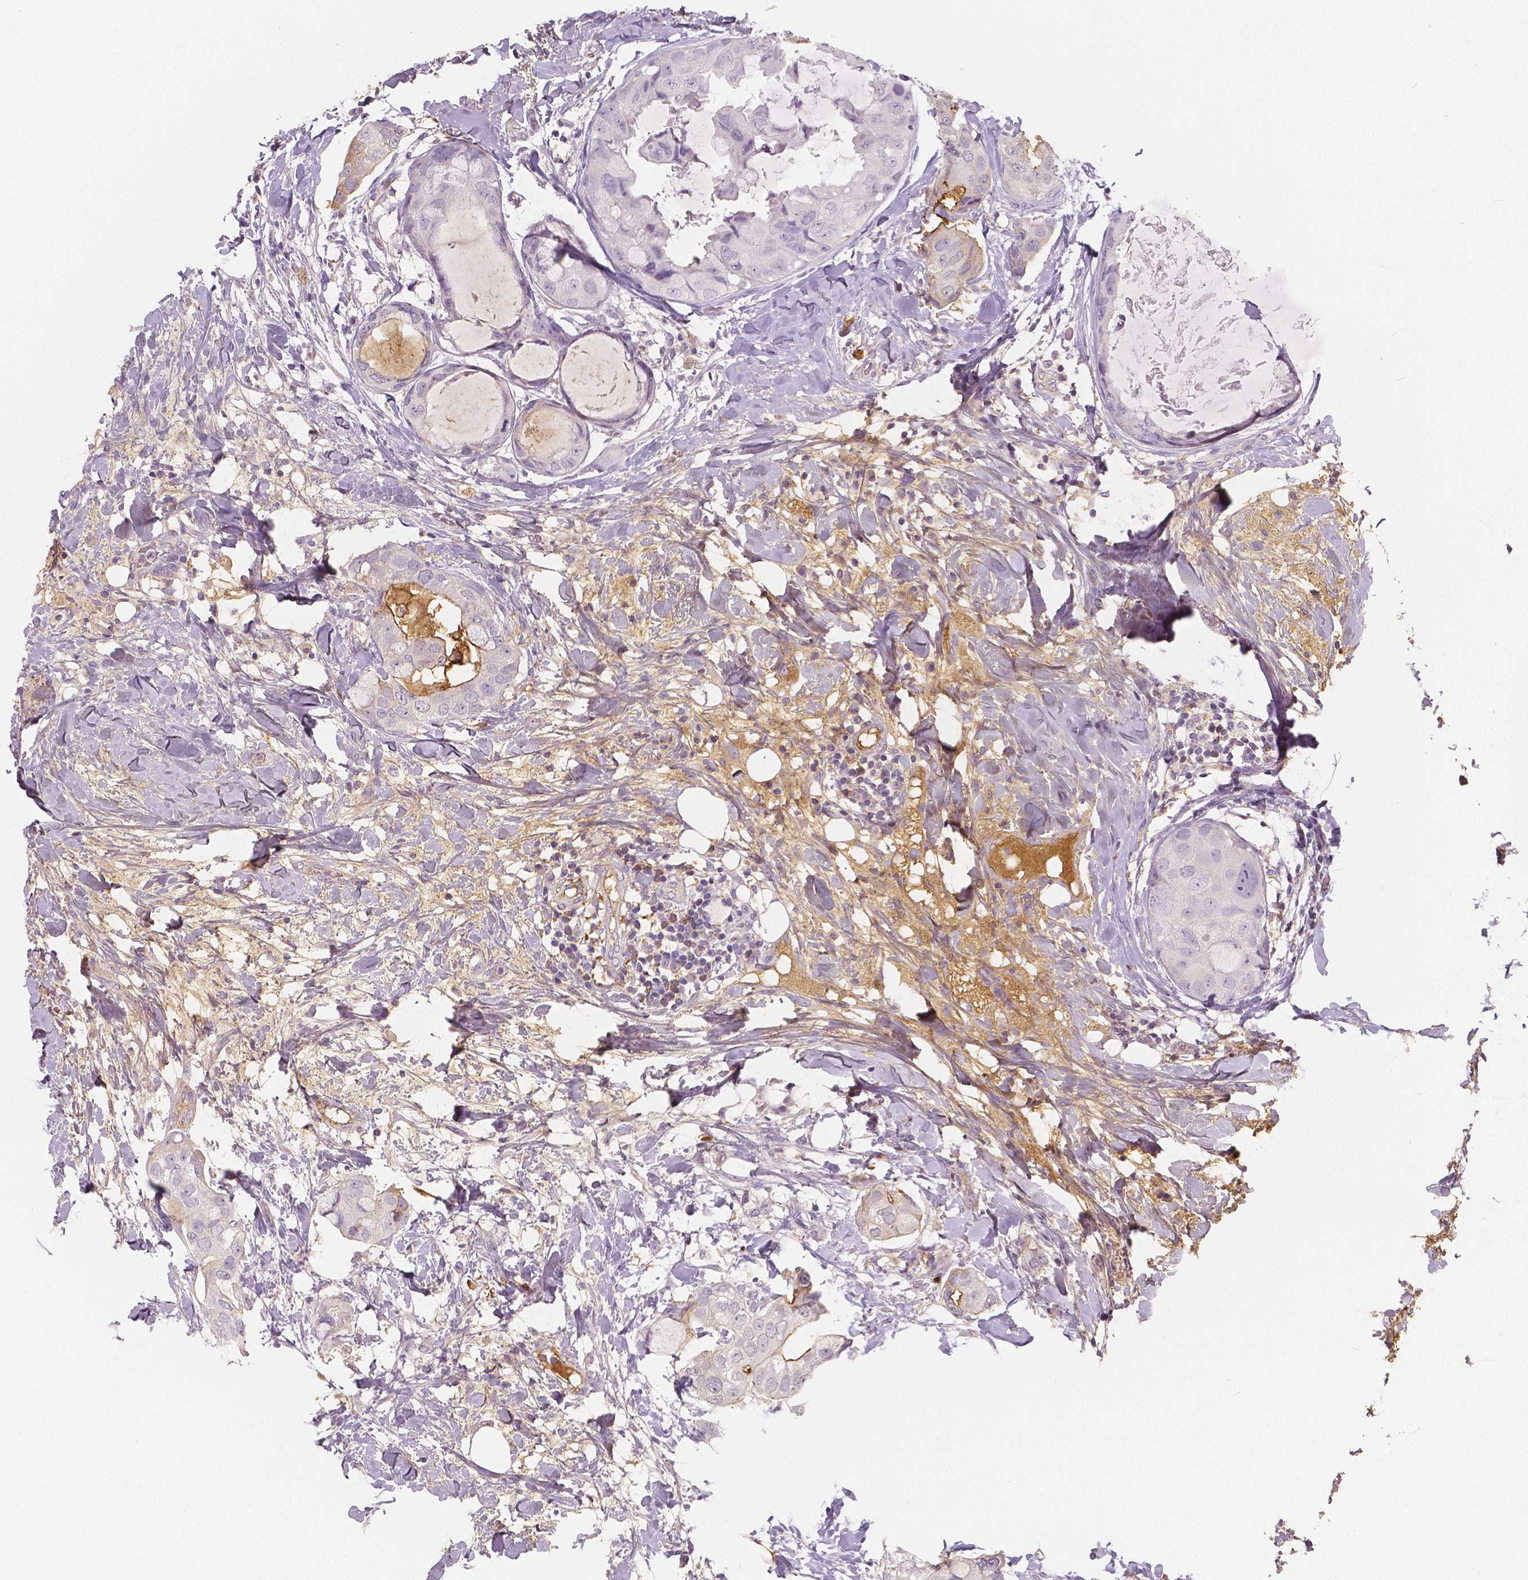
{"staining": {"intensity": "negative", "quantity": "none", "location": "none"}, "tissue": "breast cancer", "cell_type": "Tumor cells", "image_type": "cancer", "snomed": [{"axis": "morphology", "description": "Normal tissue, NOS"}, {"axis": "morphology", "description": "Duct carcinoma"}, {"axis": "topography", "description": "Breast"}], "caption": "Infiltrating ductal carcinoma (breast) was stained to show a protein in brown. There is no significant positivity in tumor cells.", "gene": "APOA4", "patient": {"sex": "female", "age": 40}}